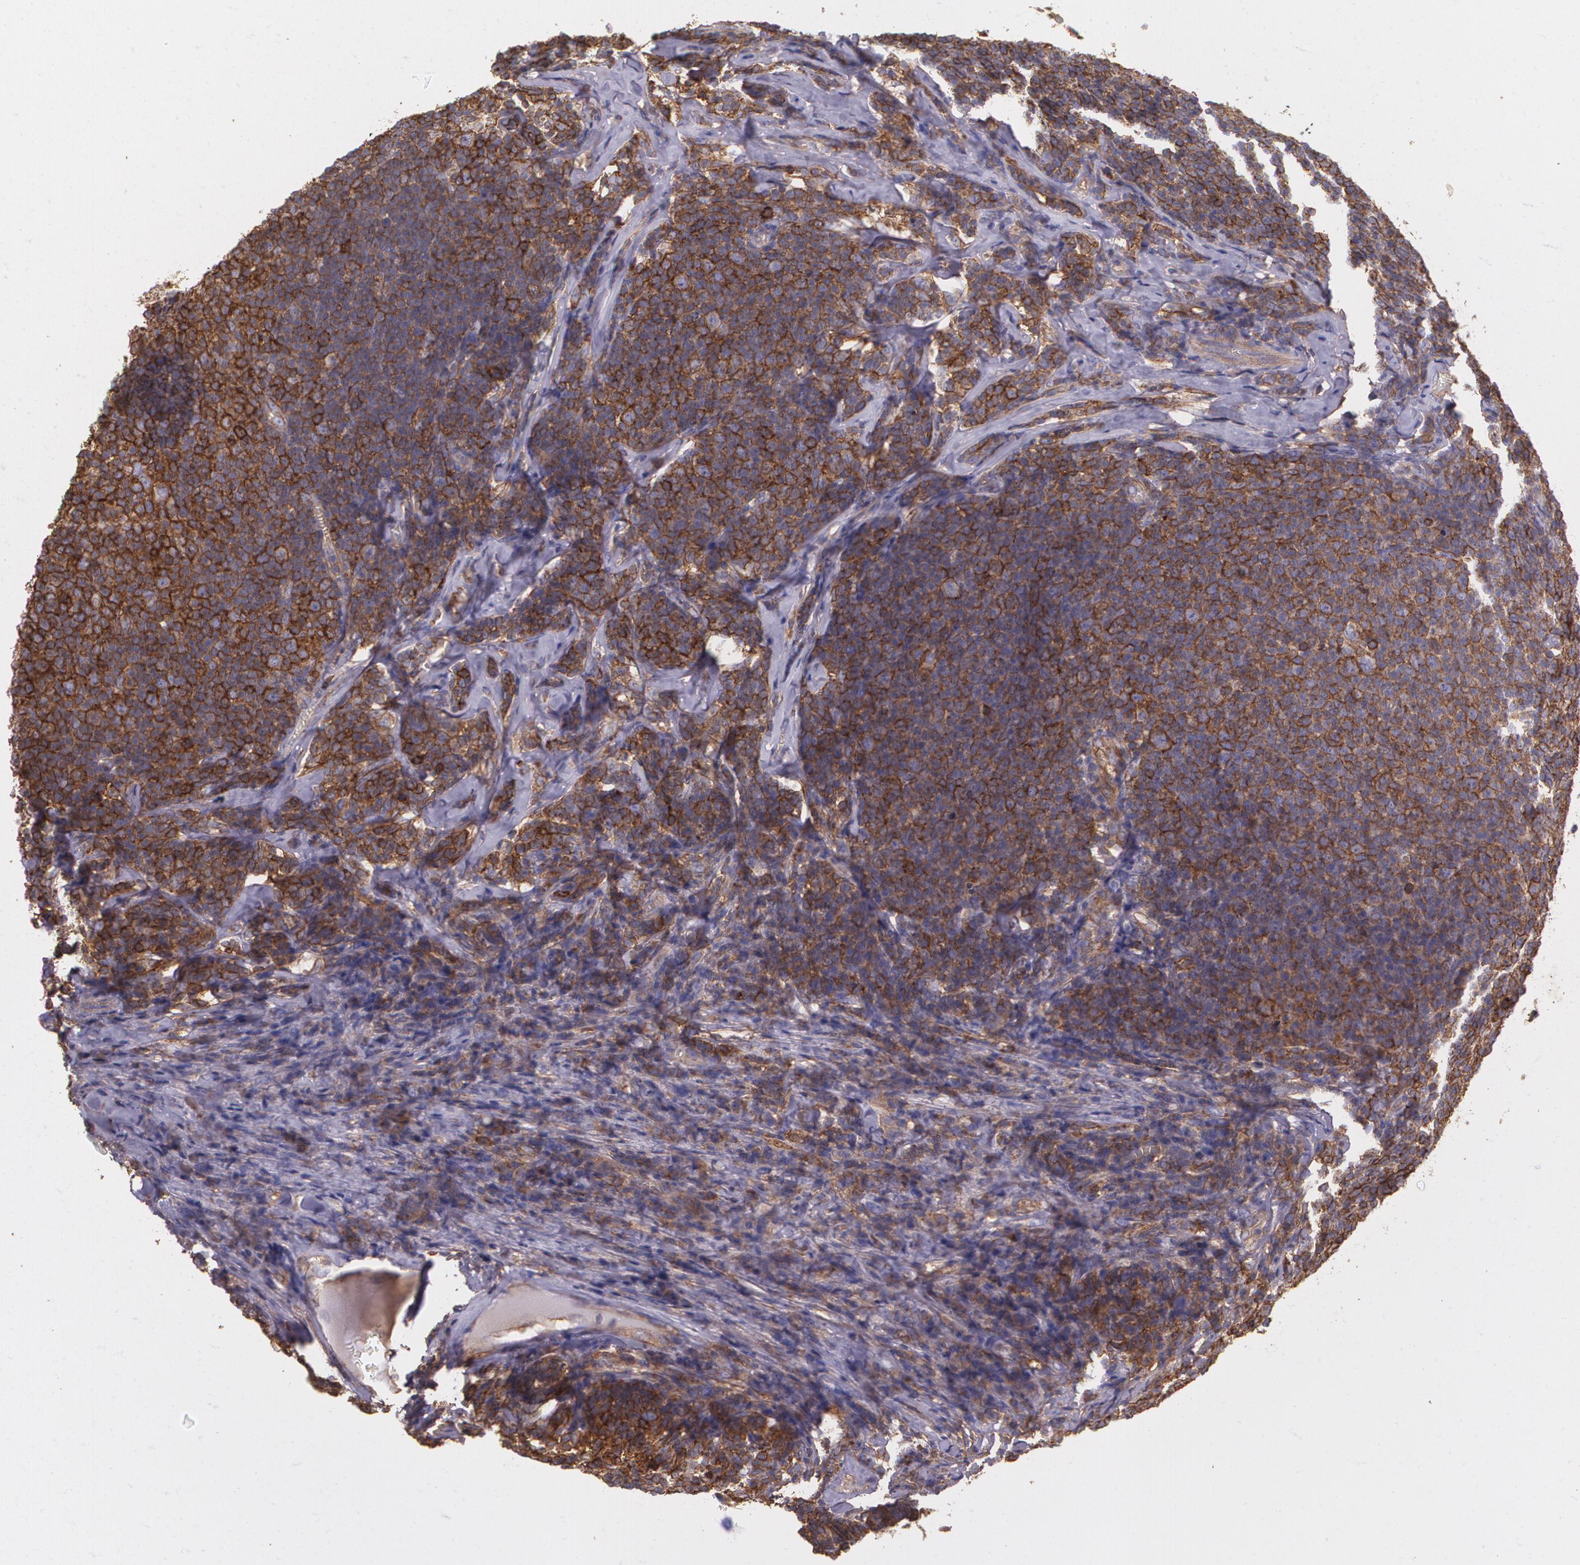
{"staining": {"intensity": "strong", "quantity": ">75%", "location": "cytoplasmic/membranous"}, "tissue": "lymphoma", "cell_type": "Tumor cells", "image_type": "cancer", "snomed": [{"axis": "morphology", "description": "Malignant lymphoma, non-Hodgkin's type, Low grade"}, {"axis": "topography", "description": "Lymph node"}], "caption": "IHC image of neoplastic tissue: malignant lymphoma, non-Hodgkin's type (low-grade) stained using immunohistochemistry shows high levels of strong protein expression localized specifically in the cytoplasmic/membranous of tumor cells, appearing as a cytoplasmic/membranous brown color.", "gene": "B2M", "patient": {"sex": "male", "age": 74}}